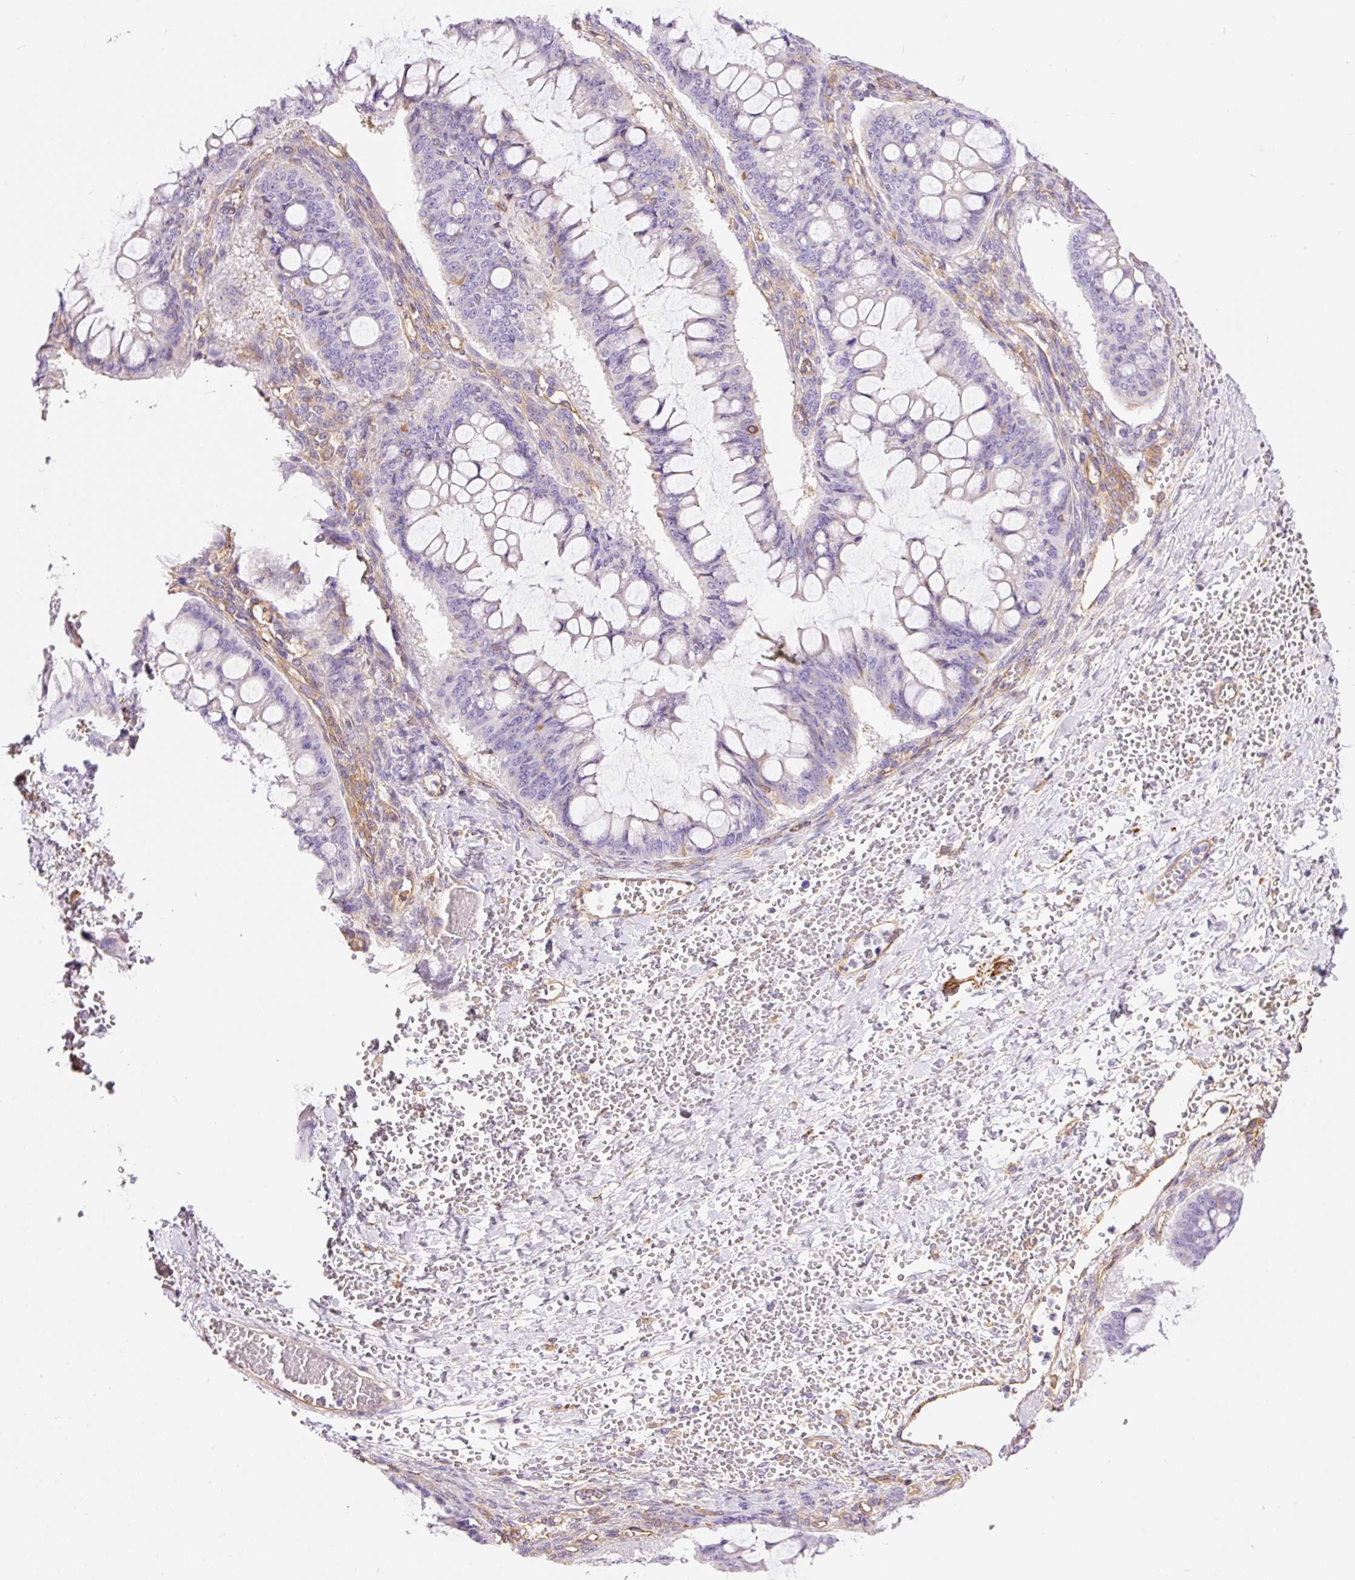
{"staining": {"intensity": "negative", "quantity": "none", "location": "none"}, "tissue": "ovarian cancer", "cell_type": "Tumor cells", "image_type": "cancer", "snomed": [{"axis": "morphology", "description": "Cystadenocarcinoma, mucinous, NOS"}, {"axis": "topography", "description": "Ovary"}], "caption": "Protein analysis of ovarian cancer reveals no significant staining in tumor cells. (Brightfield microscopy of DAB immunohistochemistry (IHC) at high magnification).", "gene": "IL10RB", "patient": {"sex": "female", "age": 73}}